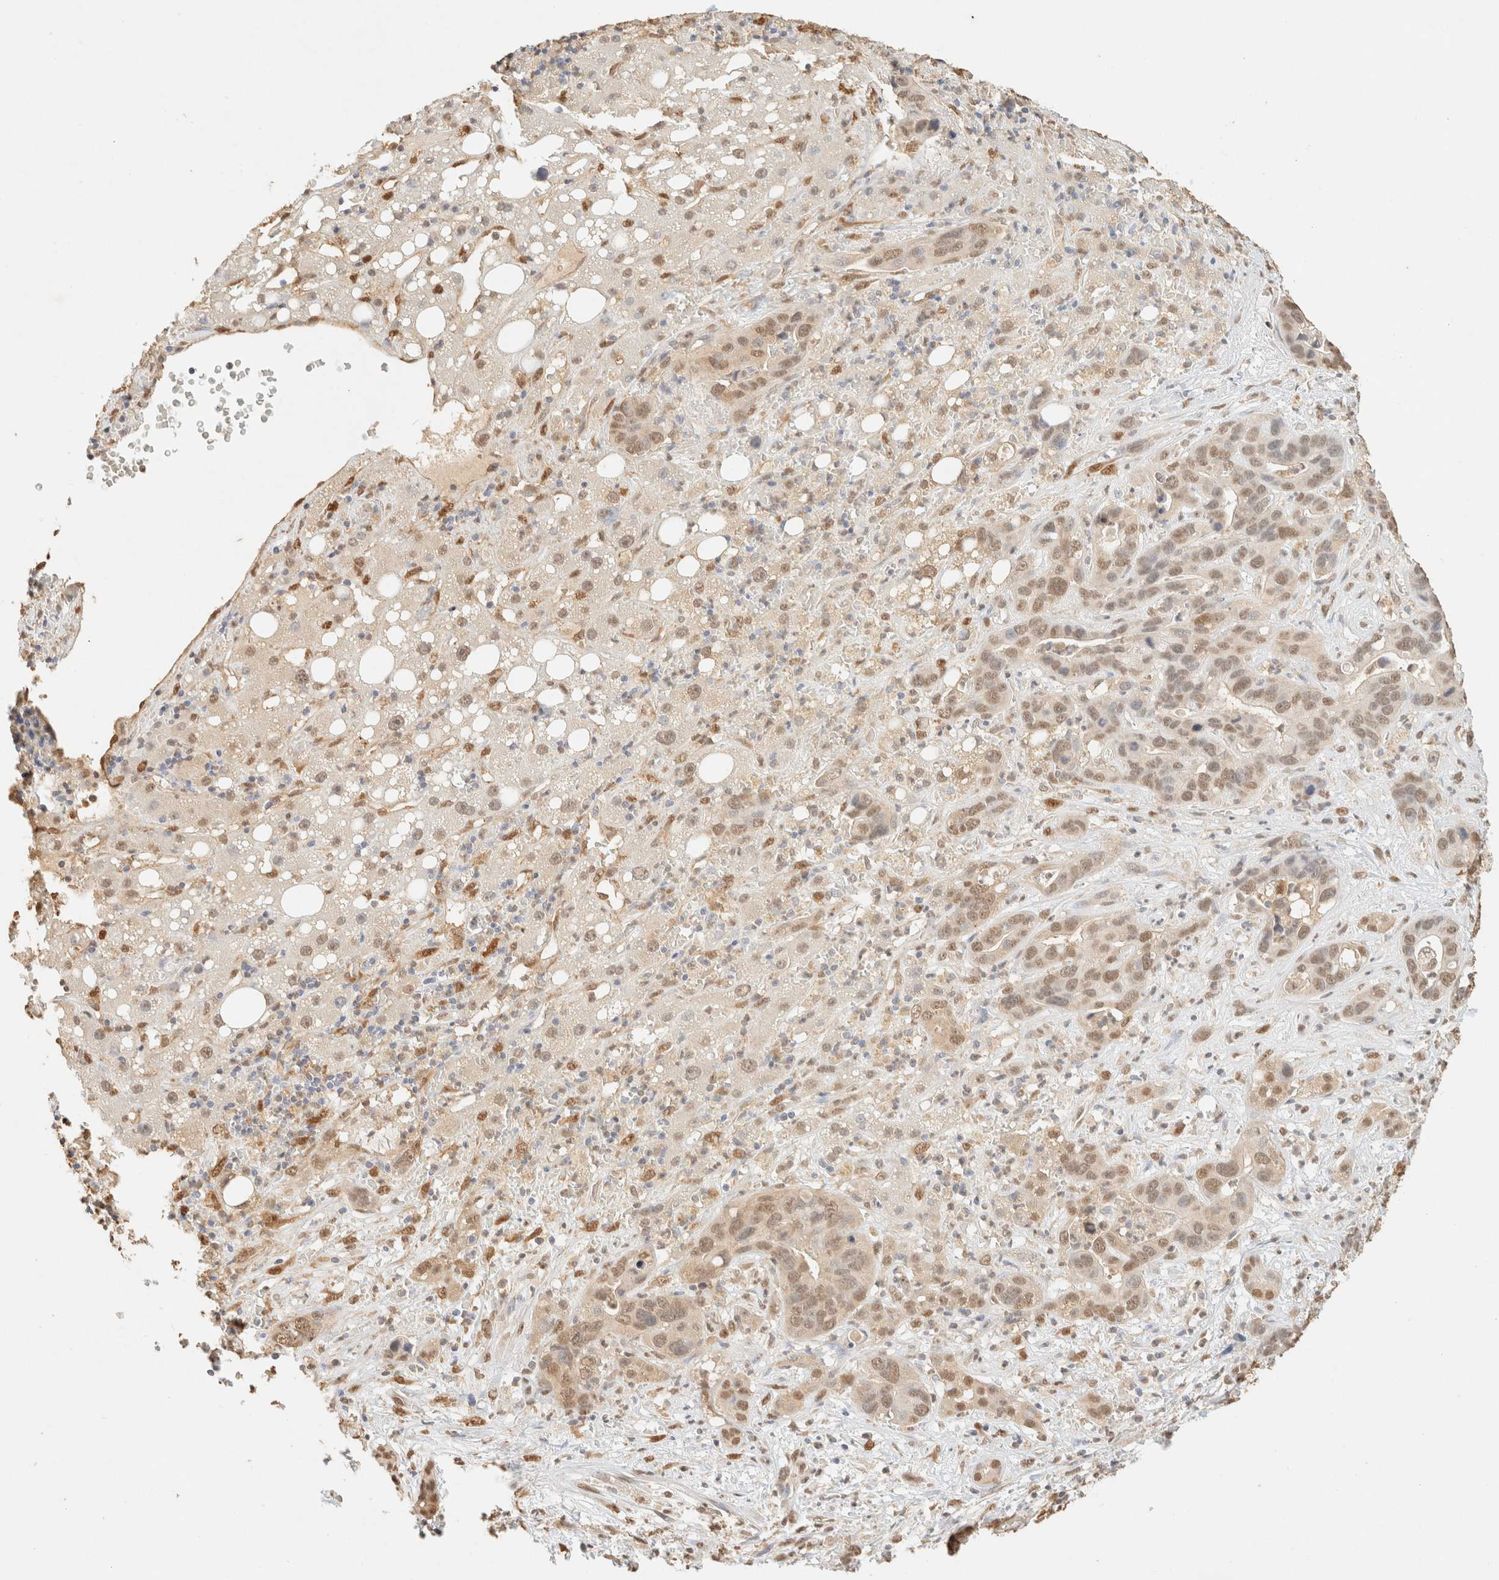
{"staining": {"intensity": "moderate", "quantity": ">75%", "location": "nuclear"}, "tissue": "liver cancer", "cell_type": "Tumor cells", "image_type": "cancer", "snomed": [{"axis": "morphology", "description": "Cholangiocarcinoma"}, {"axis": "topography", "description": "Liver"}], "caption": "Liver cancer stained with a brown dye displays moderate nuclear positive positivity in about >75% of tumor cells.", "gene": "S100A13", "patient": {"sex": "female", "age": 65}}